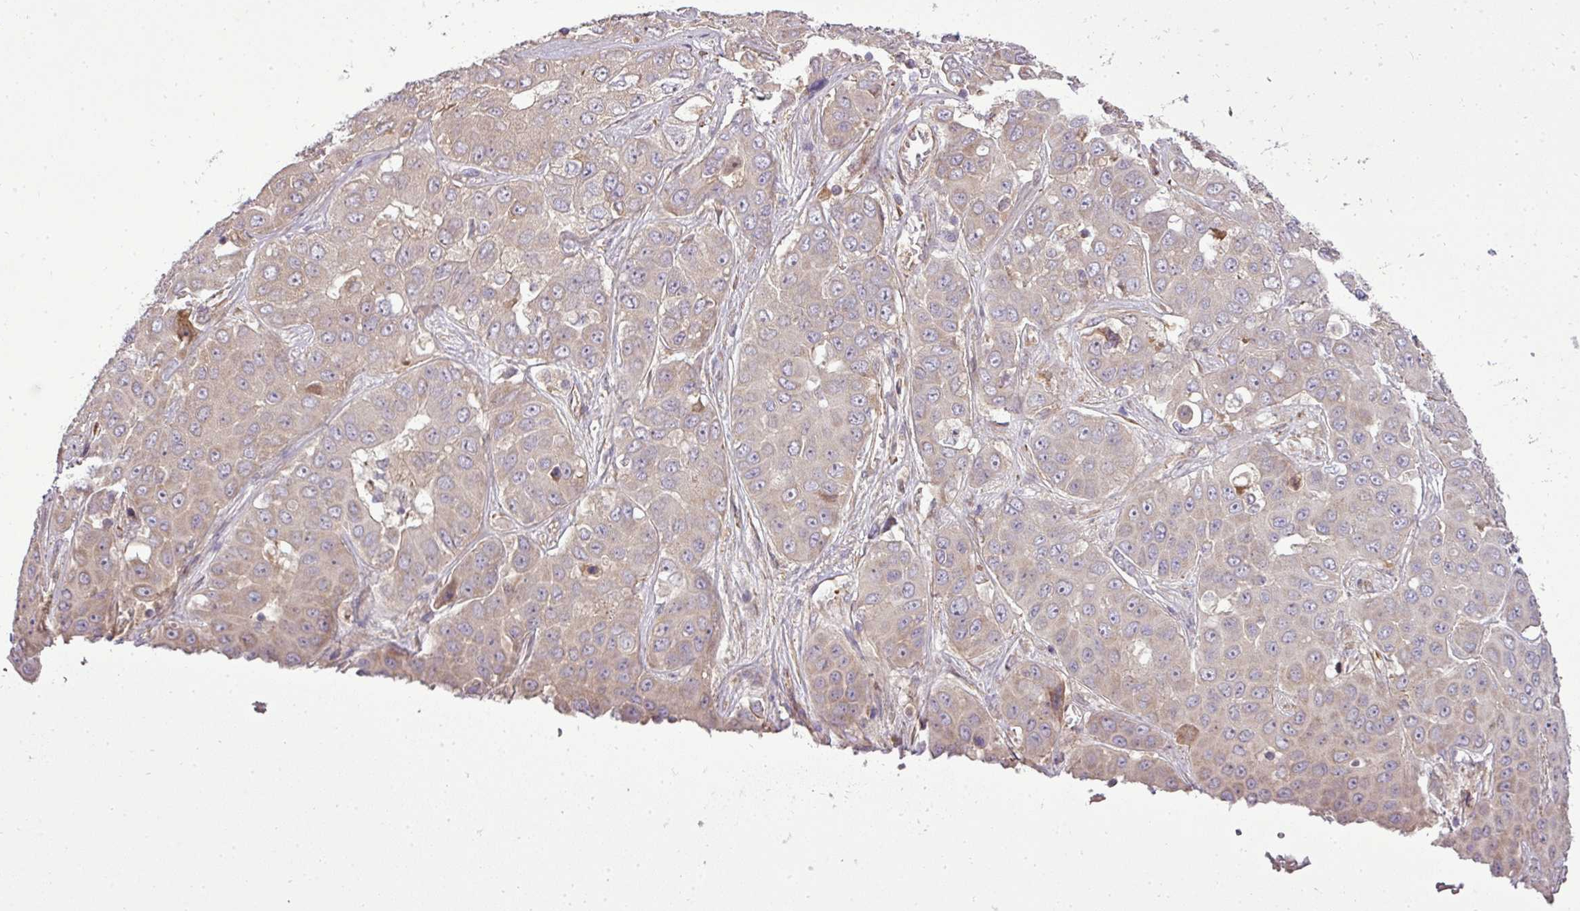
{"staining": {"intensity": "weak", "quantity": ">75%", "location": "cytoplasmic/membranous"}, "tissue": "liver cancer", "cell_type": "Tumor cells", "image_type": "cancer", "snomed": [{"axis": "morphology", "description": "Cholangiocarcinoma"}, {"axis": "topography", "description": "Liver"}], "caption": "Immunohistochemistry of liver cholangiocarcinoma displays low levels of weak cytoplasmic/membranous positivity in approximately >75% of tumor cells.", "gene": "PDRG1", "patient": {"sex": "female", "age": 52}}